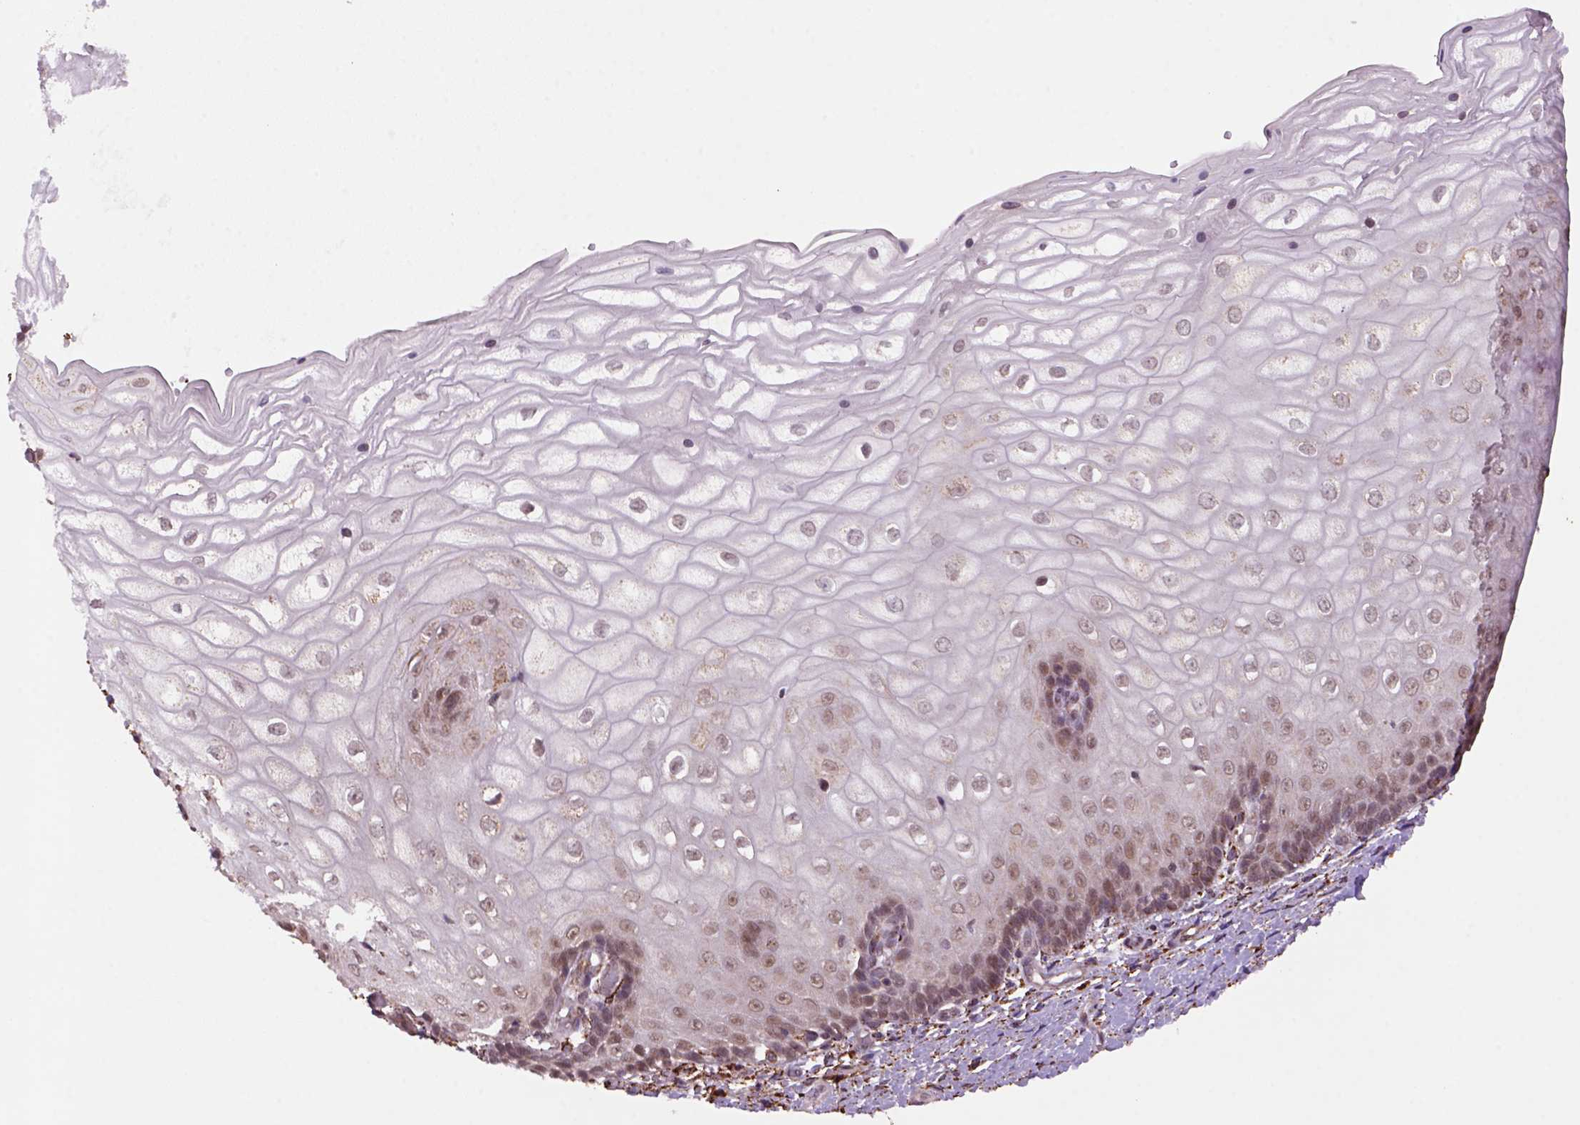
{"staining": {"intensity": "strong", "quantity": ">75%", "location": "cytoplasmic/membranous"}, "tissue": "cervix", "cell_type": "Glandular cells", "image_type": "normal", "snomed": [{"axis": "morphology", "description": "Normal tissue, NOS"}, {"axis": "topography", "description": "Cervix"}], "caption": "Protein analysis of normal cervix reveals strong cytoplasmic/membranous staining in approximately >75% of glandular cells.", "gene": "FZD7", "patient": {"sex": "female", "age": 37}}